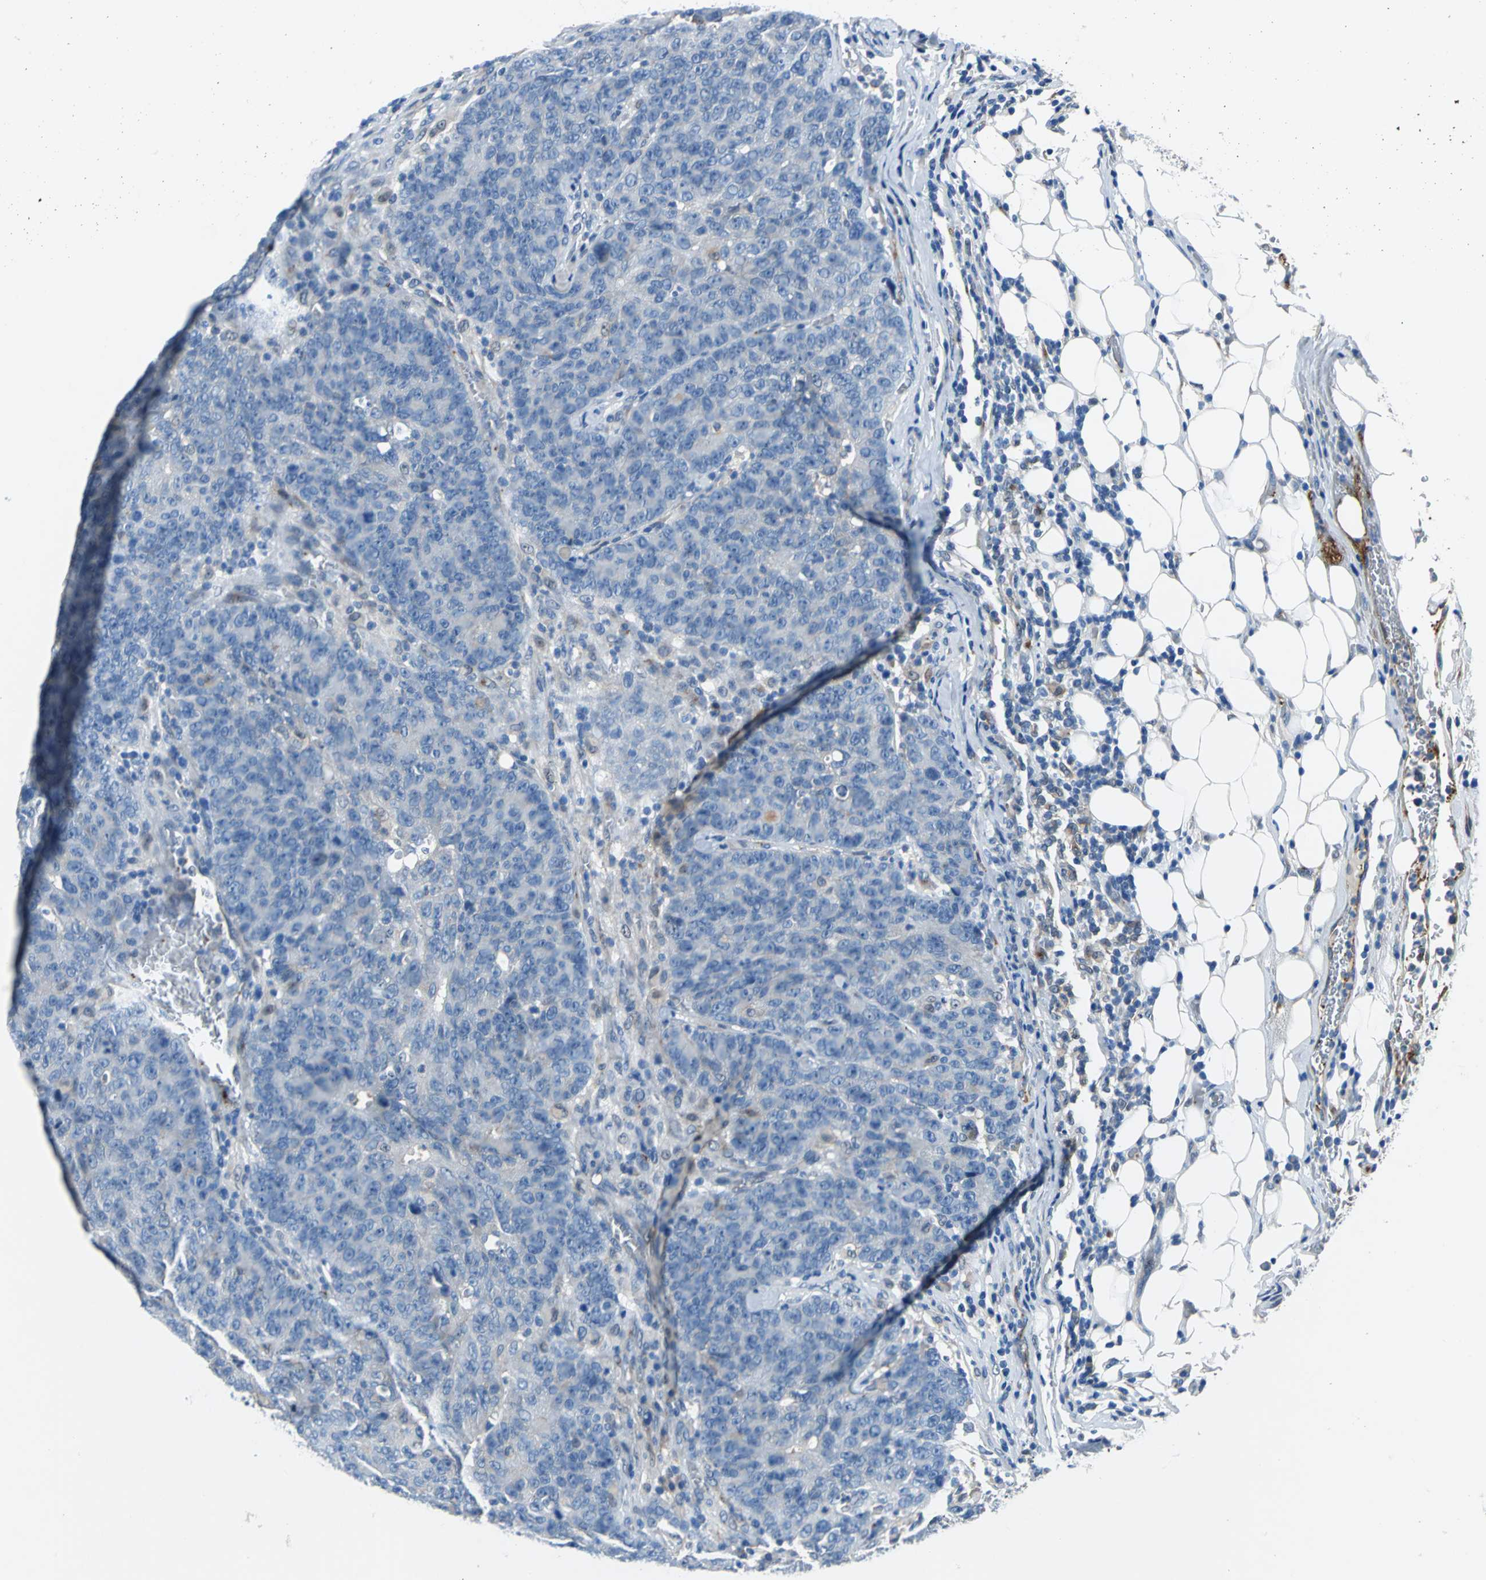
{"staining": {"intensity": "weak", "quantity": "<25%", "location": "cytoplasmic/membranous"}, "tissue": "colorectal cancer", "cell_type": "Tumor cells", "image_type": "cancer", "snomed": [{"axis": "morphology", "description": "Adenocarcinoma, NOS"}, {"axis": "topography", "description": "Colon"}], "caption": "Protein analysis of colorectal cancer (adenocarcinoma) exhibits no significant expression in tumor cells. Nuclei are stained in blue.", "gene": "SELP", "patient": {"sex": "female", "age": 53}}